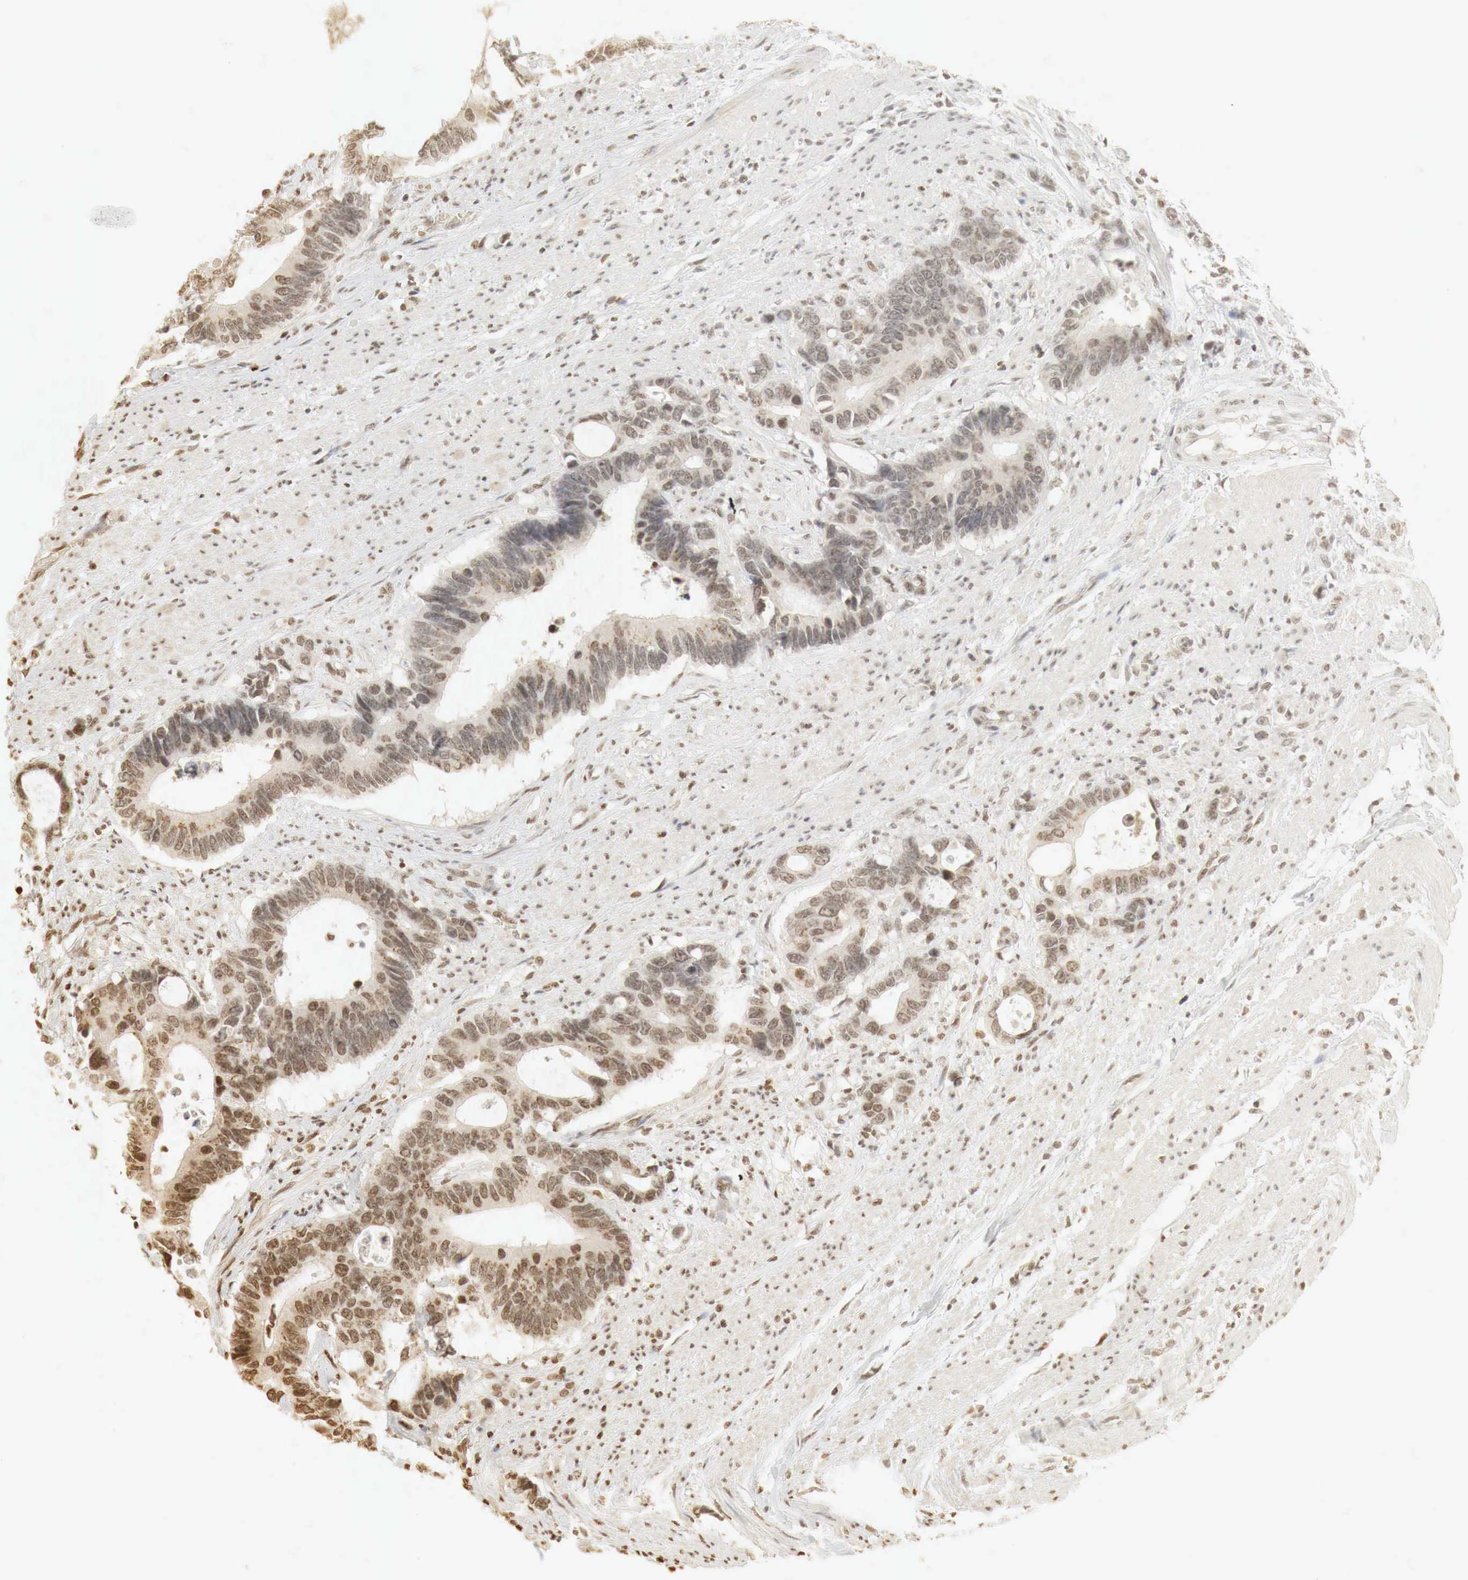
{"staining": {"intensity": "weak", "quantity": "25%-75%", "location": "cytoplasmic/membranous,nuclear"}, "tissue": "colorectal cancer", "cell_type": "Tumor cells", "image_type": "cancer", "snomed": [{"axis": "morphology", "description": "Adenocarcinoma, NOS"}, {"axis": "topography", "description": "Colon"}], "caption": "Immunohistochemical staining of human colorectal cancer displays low levels of weak cytoplasmic/membranous and nuclear staining in about 25%-75% of tumor cells.", "gene": "ERBB4", "patient": {"sex": "male", "age": 49}}